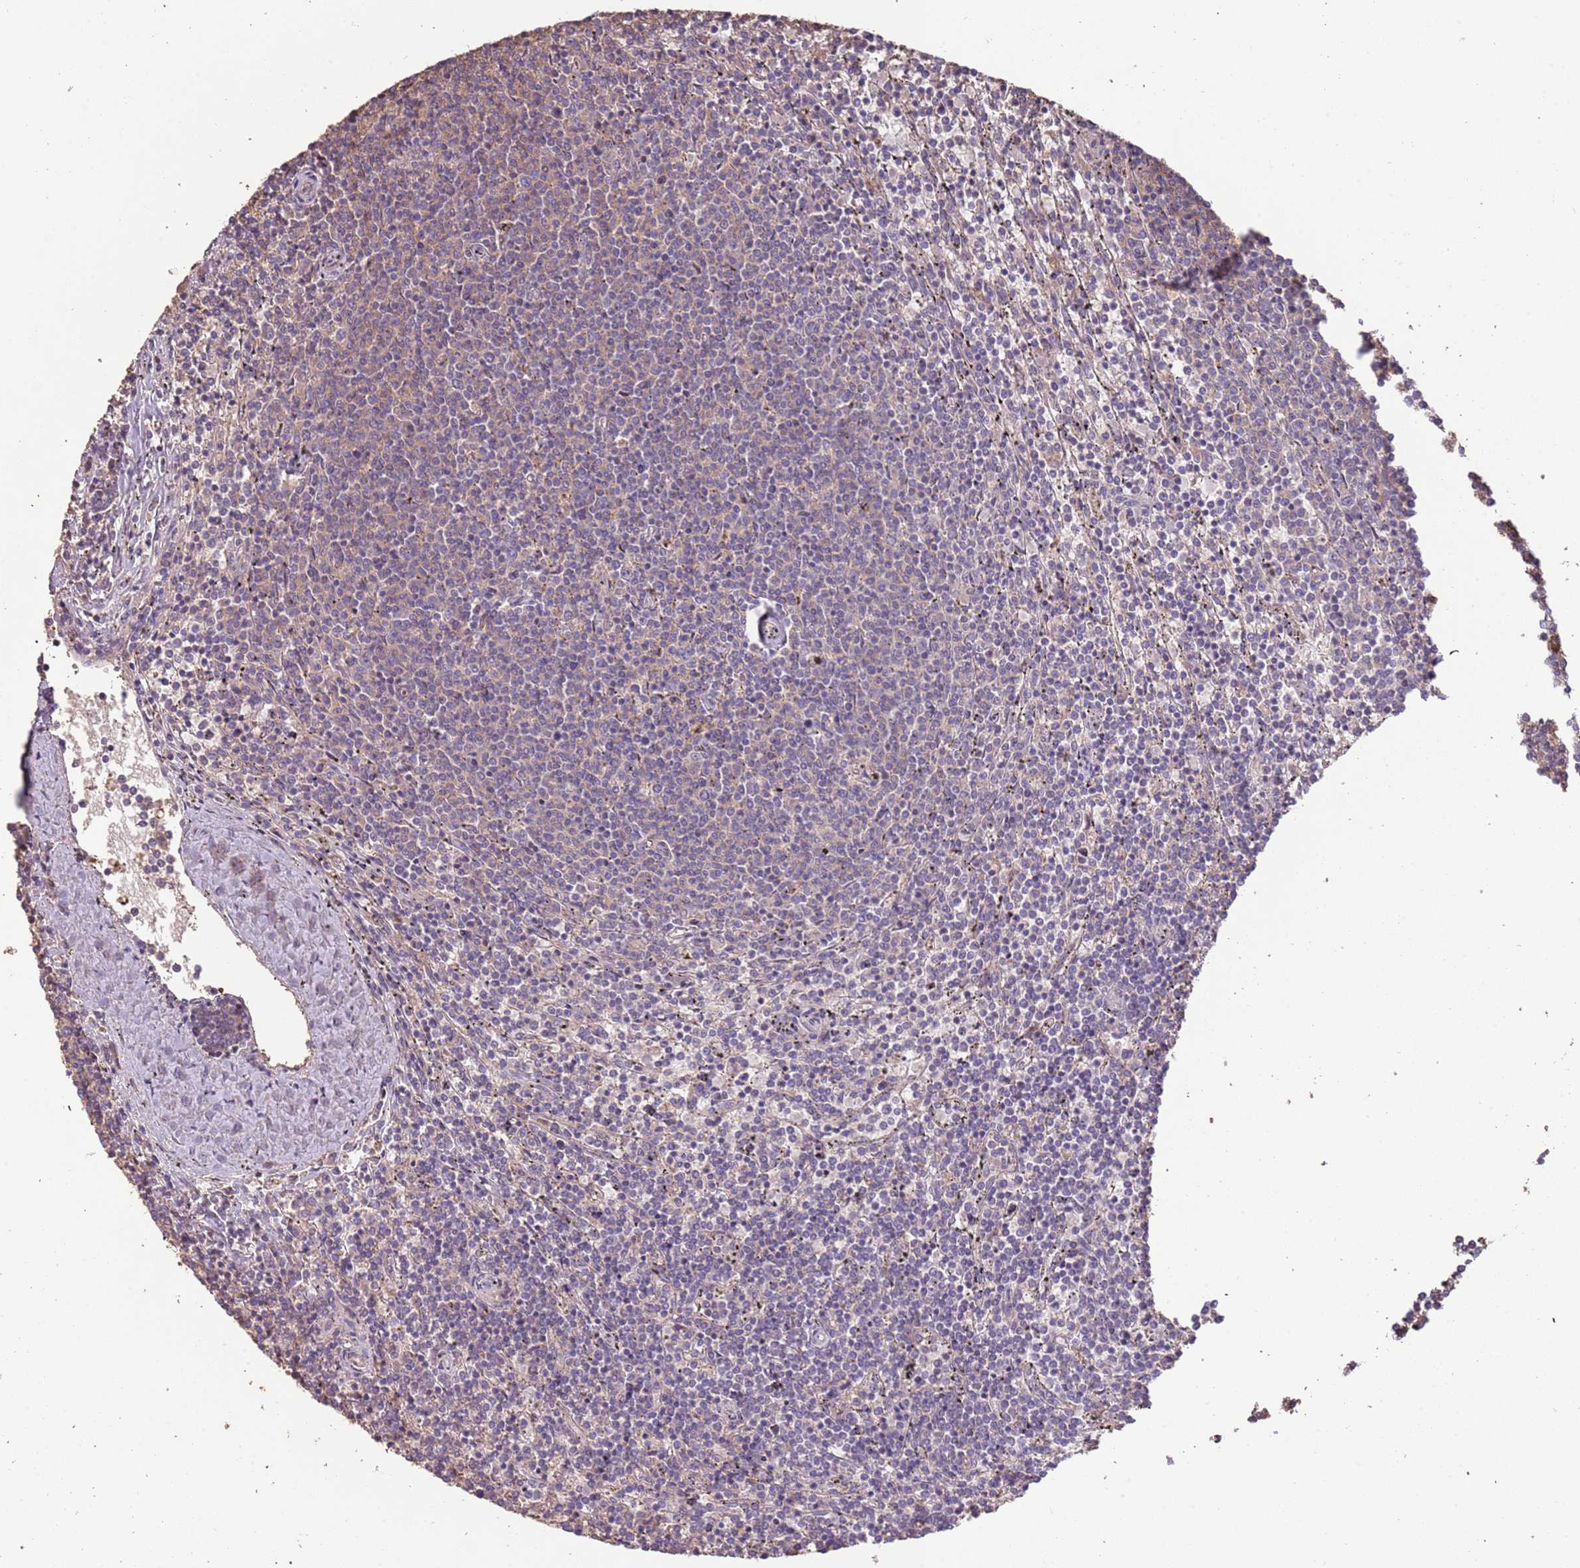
{"staining": {"intensity": "negative", "quantity": "none", "location": "none"}, "tissue": "lymphoma", "cell_type": "Tumor cells", "image_type": "cancer", "snomed": [{"axis": "morphology", "description": "Malignant lymphoma, non-Hodgkin's type, Low grade"}, {"axis": "topography", "description": "Spleen"}], "caption": "Tumor cells show no significant staining in low-grade malignant lymphoma, non-Hodgkin's type. (DAB immunohistochemistry visualized using brightfield microscopy, high magnification).", "gene": "FECH", "patient": {"sex": "female", "age": 50}}